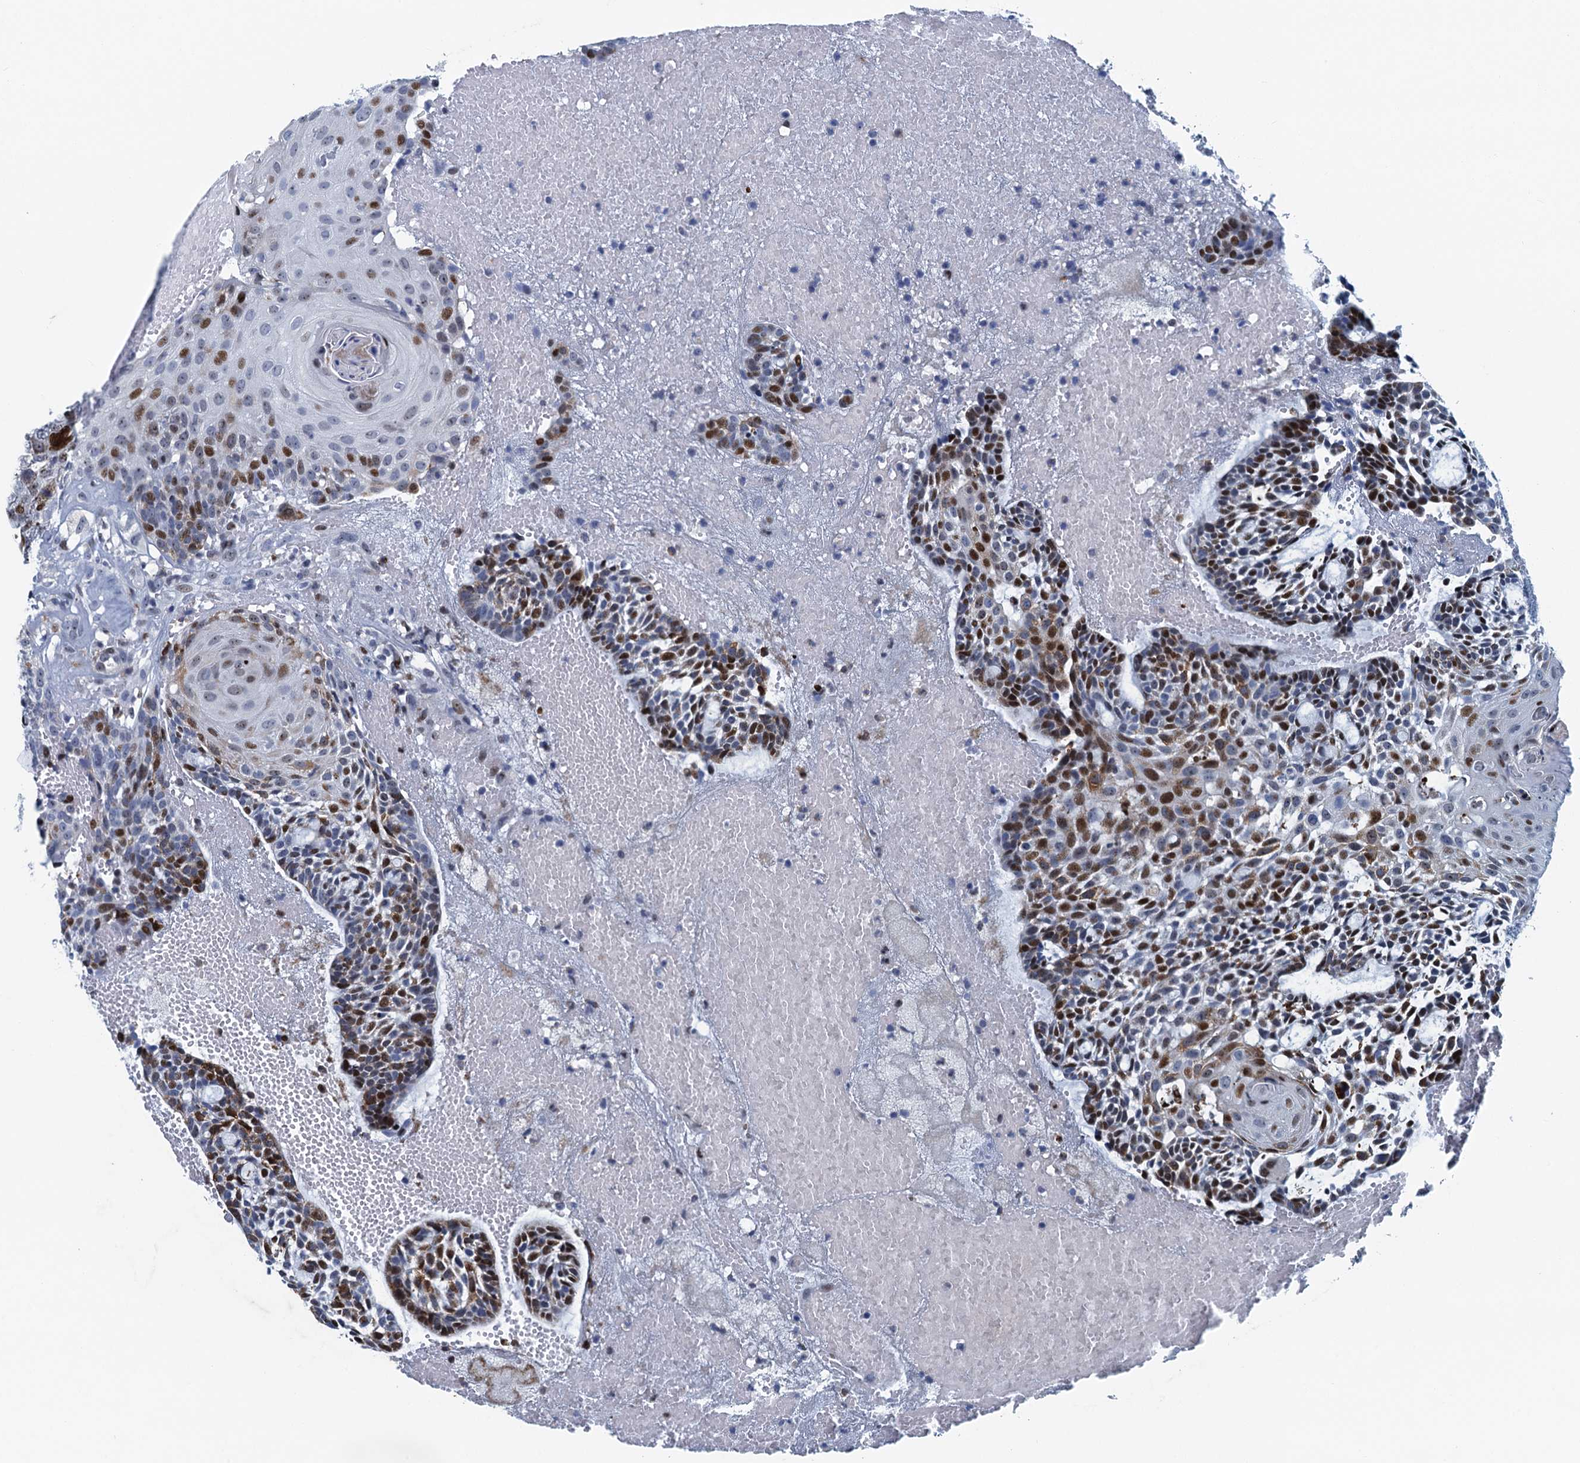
{"staining": {"intensity": "moderate", "quantity": "25%-75%", "location": "nuclear"}, "tissue": "head and neck cancer", "cell_type": "Tumor cells", "image_type": "cancer", "snomed": [{"axis": "morphology", "description": "Adenocarcinoma, NOS"}, {"axis": "topography", "description": "Subcutis"}, {"axis": "topography", "description": "Head-Neck"}], "caption": "Head and neck cancer (adenocarcinoma) stained with immunohistochemistry (IHC) displays moderate nuclear positivity in approximately 25%-75% of tumor cells.", "gene": "ANKRD13D", "patient": {"sex": "female", "age": 73}}